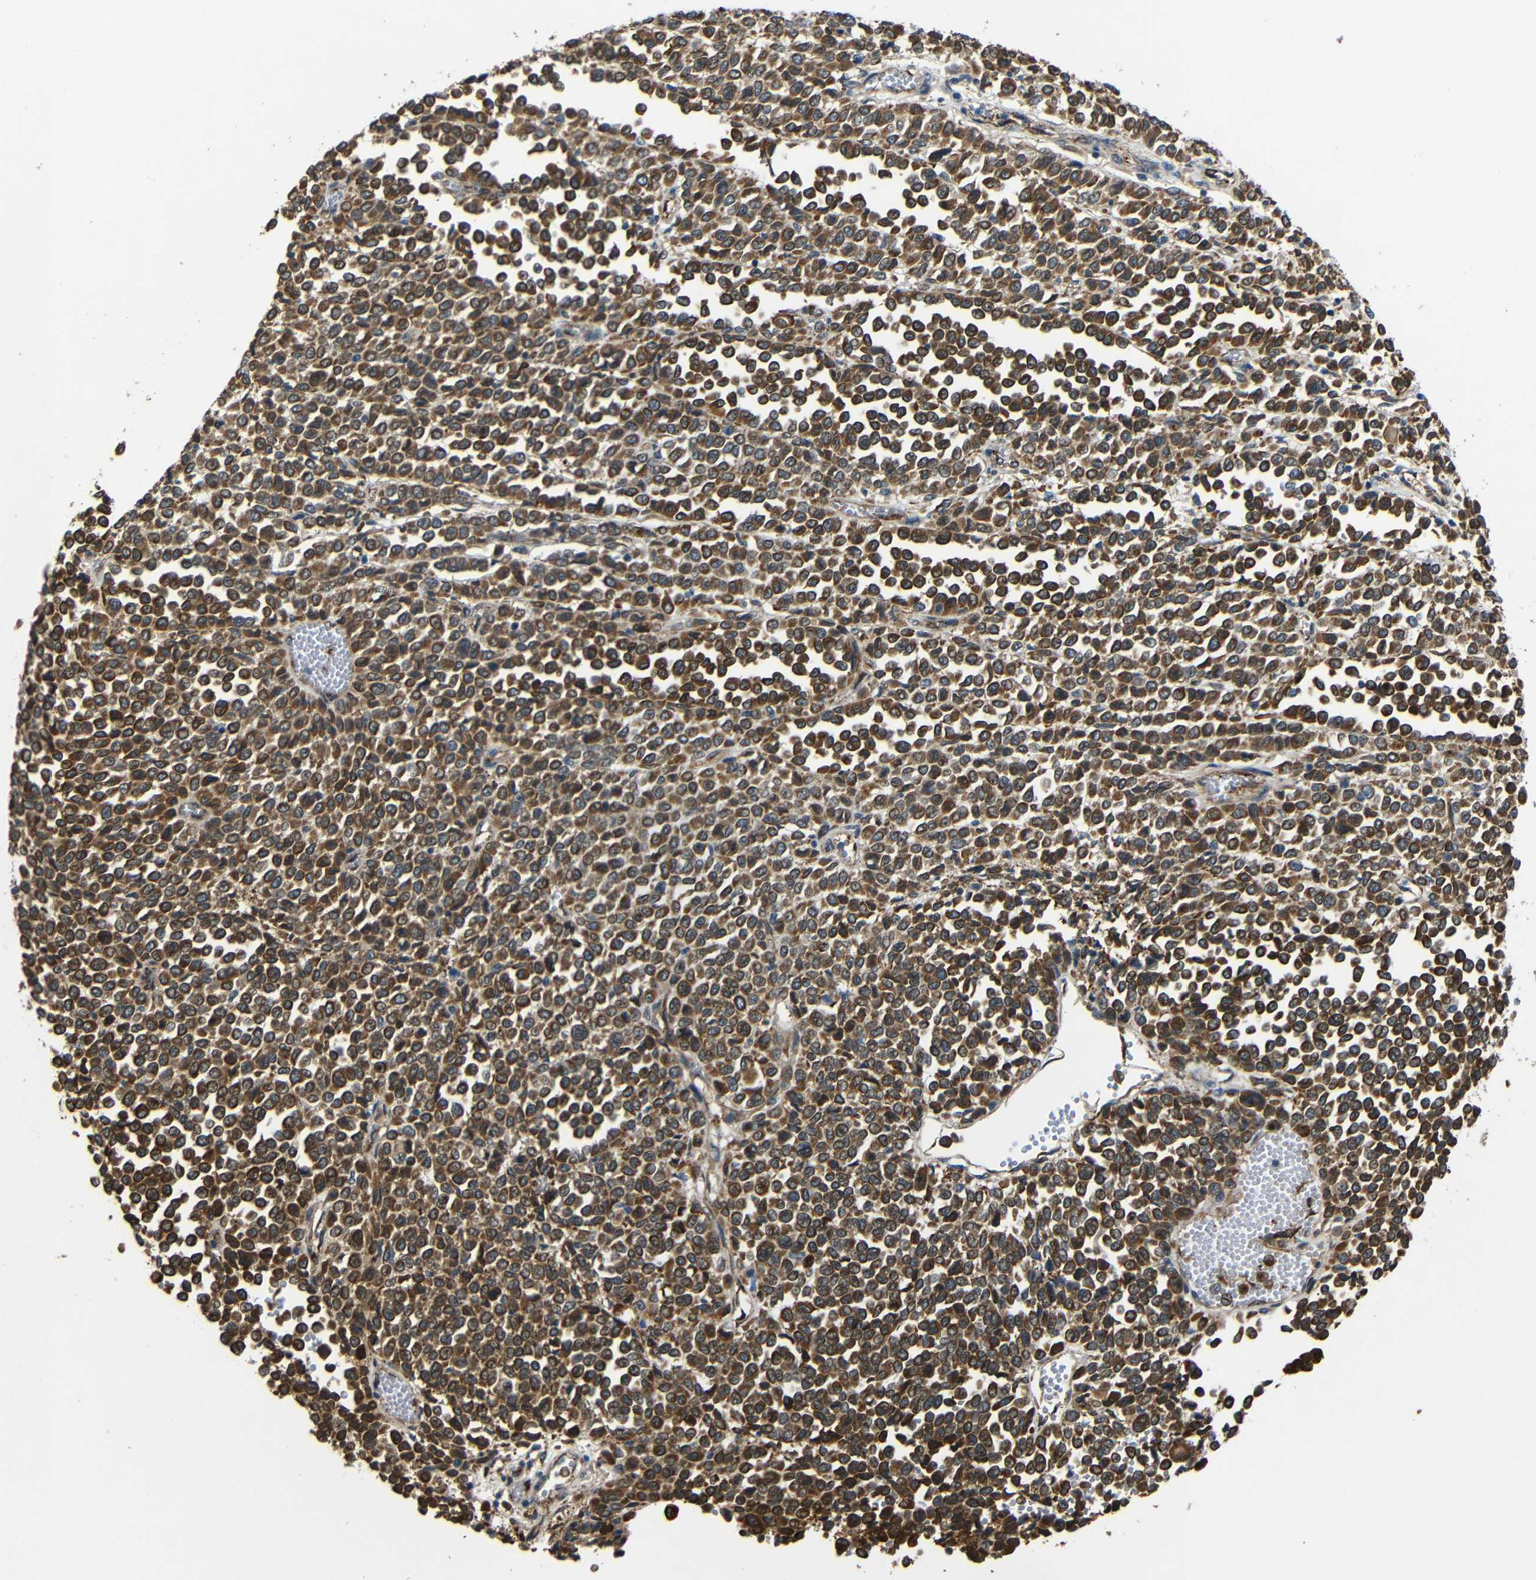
{"staining": {"intensity": "moderate", "quantity": ">75%", "location": "cytoplasmic/membranous"}, "tissue": "melanoma", "cell_type": "Tumor cells", "image_type": "cancer", "snomed": [{"axis": "morphology", "description": "Malignant melanoma, Metastatic site"}, {"axis": "topography", "description": "Pancreas"}], "caption": "DAB (3,3'-diaminobenzidine) immunohistochemical staining of melanoma demonstrates moderate cytoplasmic/membranous protein staining in approximately >75% of tumor cells.", "gene": "ATP7A", "patient": {"sex": "female", "age": 30}}